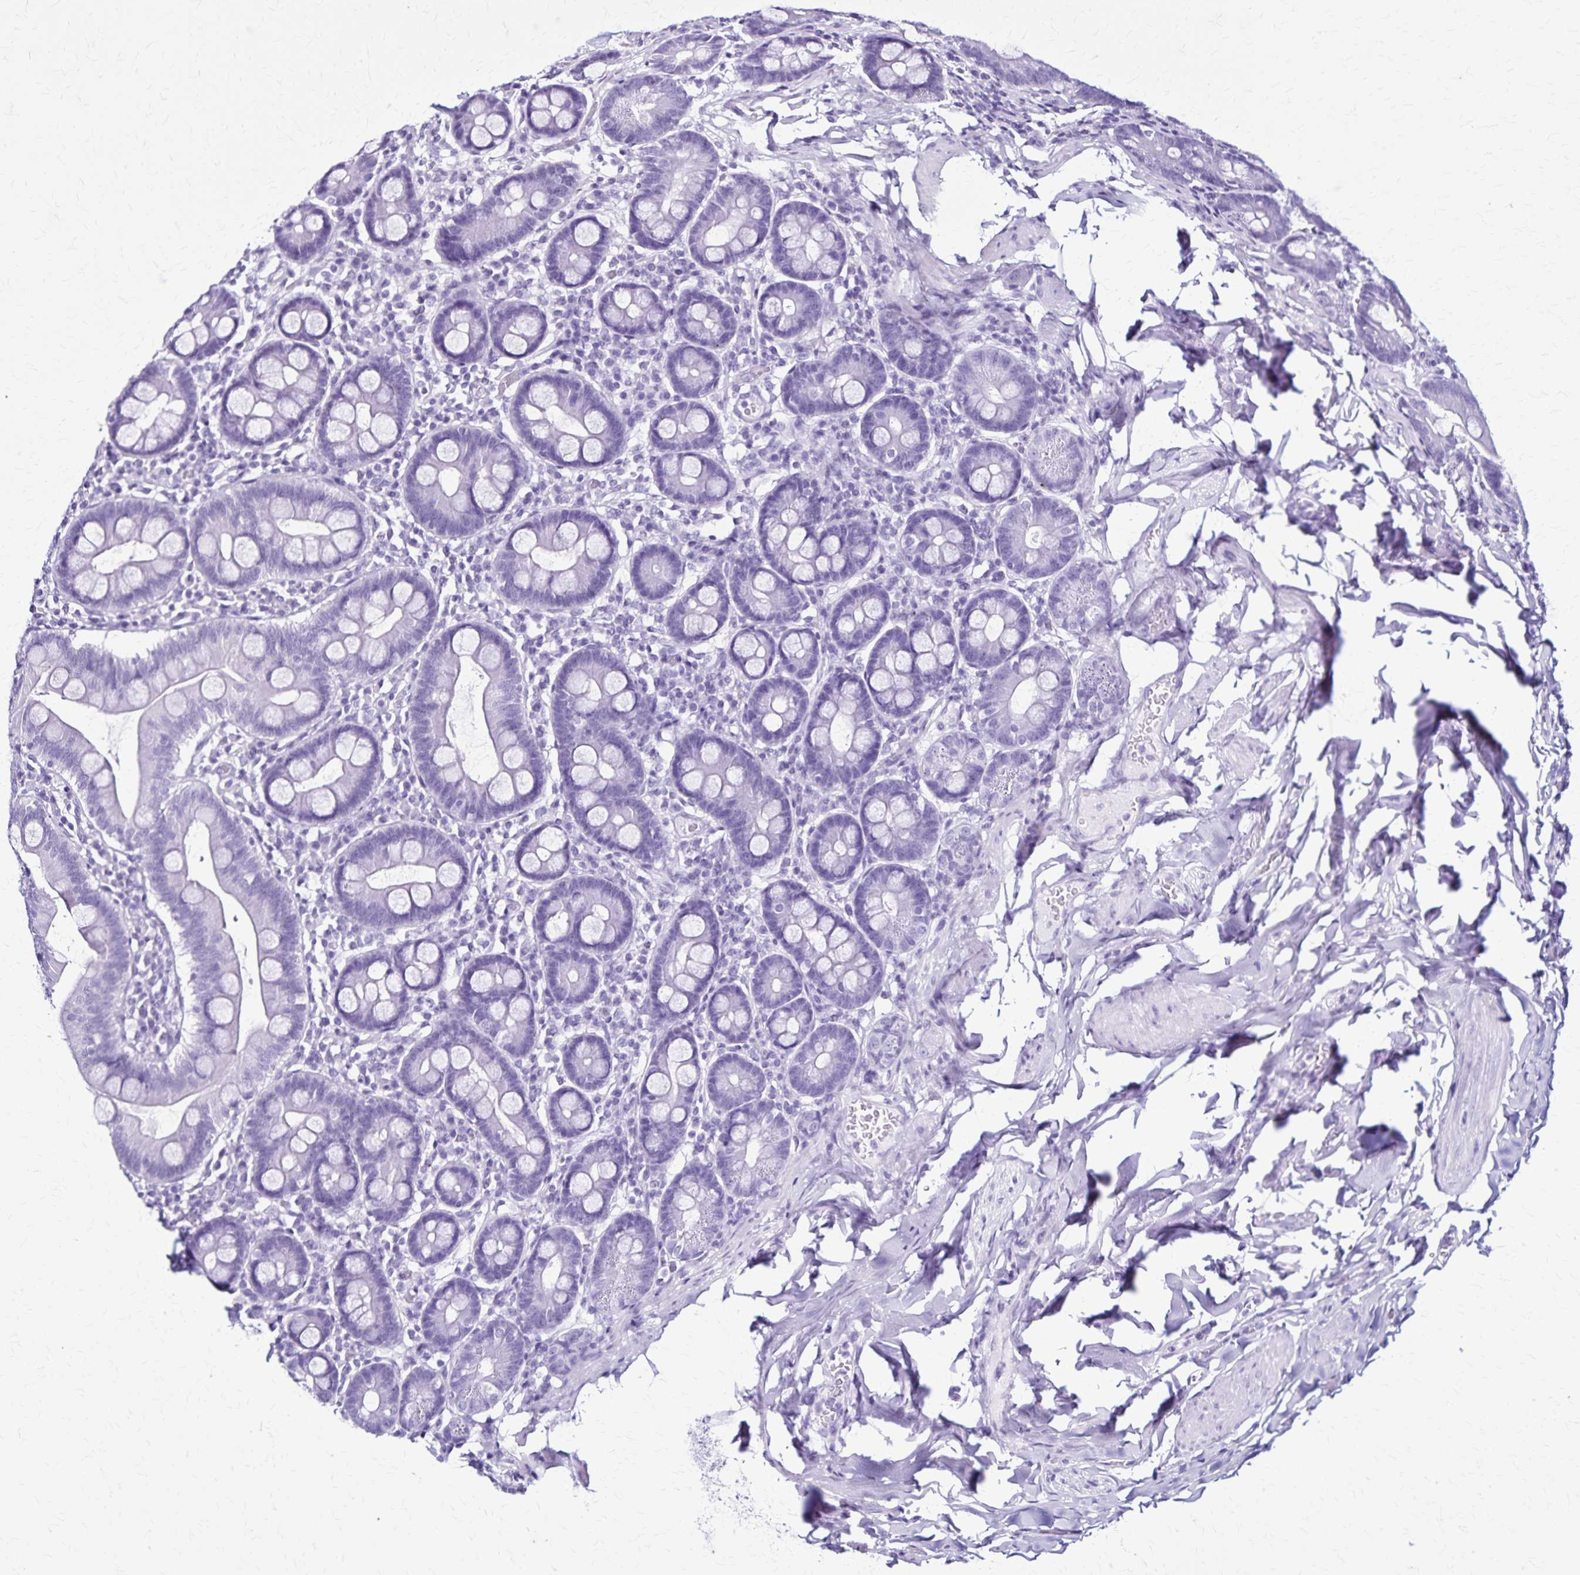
{"staining": {"intensity": "negative", "quantity": "none", "location": "none"}, "tissue": "duodenum", "cell_type": "Glandular cells", "image_type": "normal", "snomed": [{"axis": "morphology", "description": "Normal tissue, NOS"}, {"axis": "topography", "description": "Pancreas"}, {"axis": "topography", "description": "Duodenum"}], "caption": "Duodenum was stained to show a protein in brown. There is no significant staining in glandular cells. (IHC, brightfield microscopy, high magnification).", "gene": "KRT2", "patient": {"sex": "male", "age": 59}}